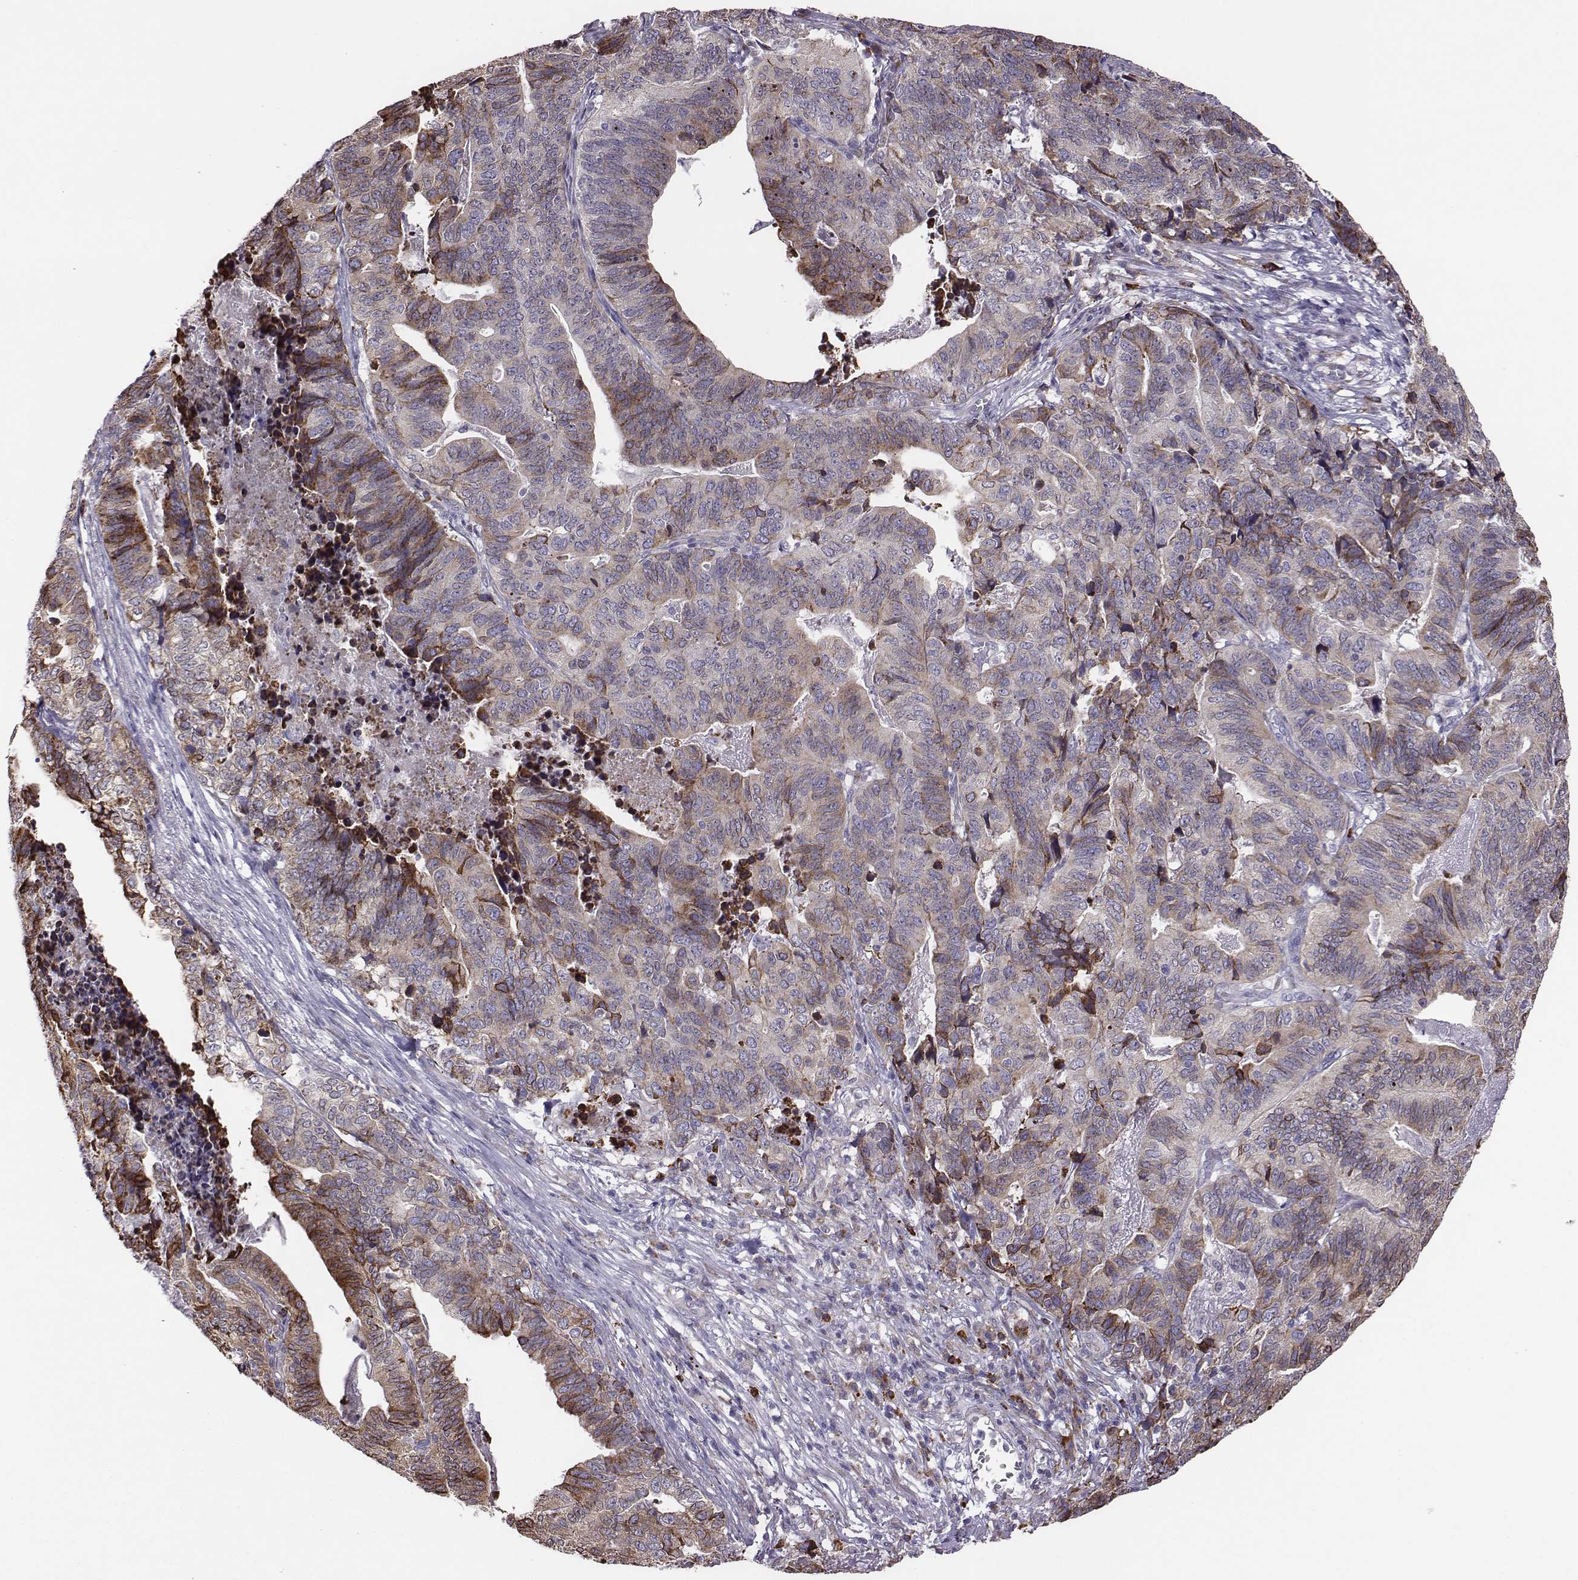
{"staining": {"intensity": "moderate", "quantity": ">75%", "location": "cytoplasmic/membranous"}, "tissue": "stomach cancer", "cell_type": "Tumor cells", "image_type": "cancer", "snomed": [{"axis": "morphology", "description": "Adenocarcinoma, NOS"}, {"axis": "topography", "description": "Stomach, upper"}], "caption": "Immunohistochemistry (IHC) of human stomach cancer reveals medium levels of moderate cytoplasmic/membranous staining in approximately >75% of tumor cells.", "gene": "SELENOI", "patient": {"sex": "female", "age": 67}}